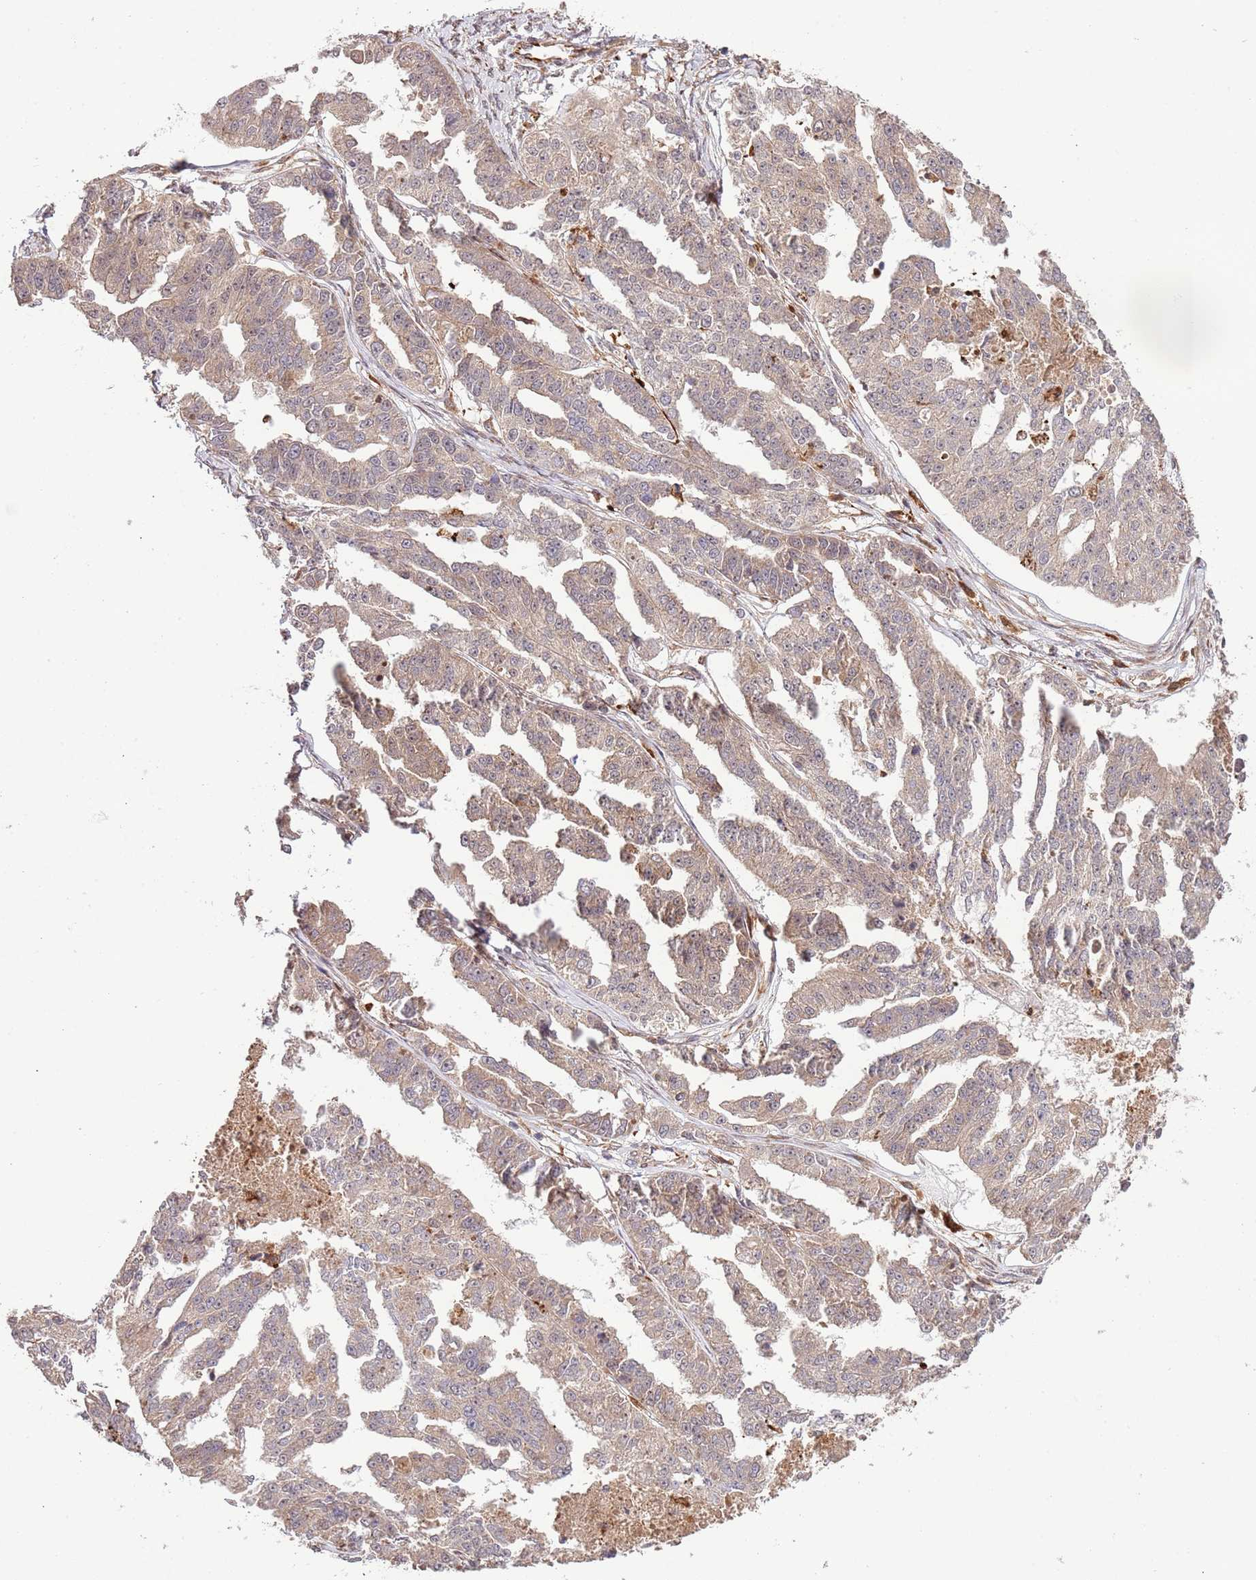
{"staining": {"intensity": "weak", "quantity": ">75%", "location": "cytoplasmic/membranous"}, "tissue": "ovarian cancer", "cell_type": "Tumor cells", "image_type": "cancer", "snomed": [{"axis": "morphology", "description": "Cystadenocarcinoma, serous, NOS"}, {"axis": "topography", "description": "Ovary"}], "caption": "Ovarian cancer tissue exhibits weak cytoplasmic/membranous staining in approximately >75% of tumor cells", "gene": "NEK3", "patient": {"sex": "female", "age": 58}}